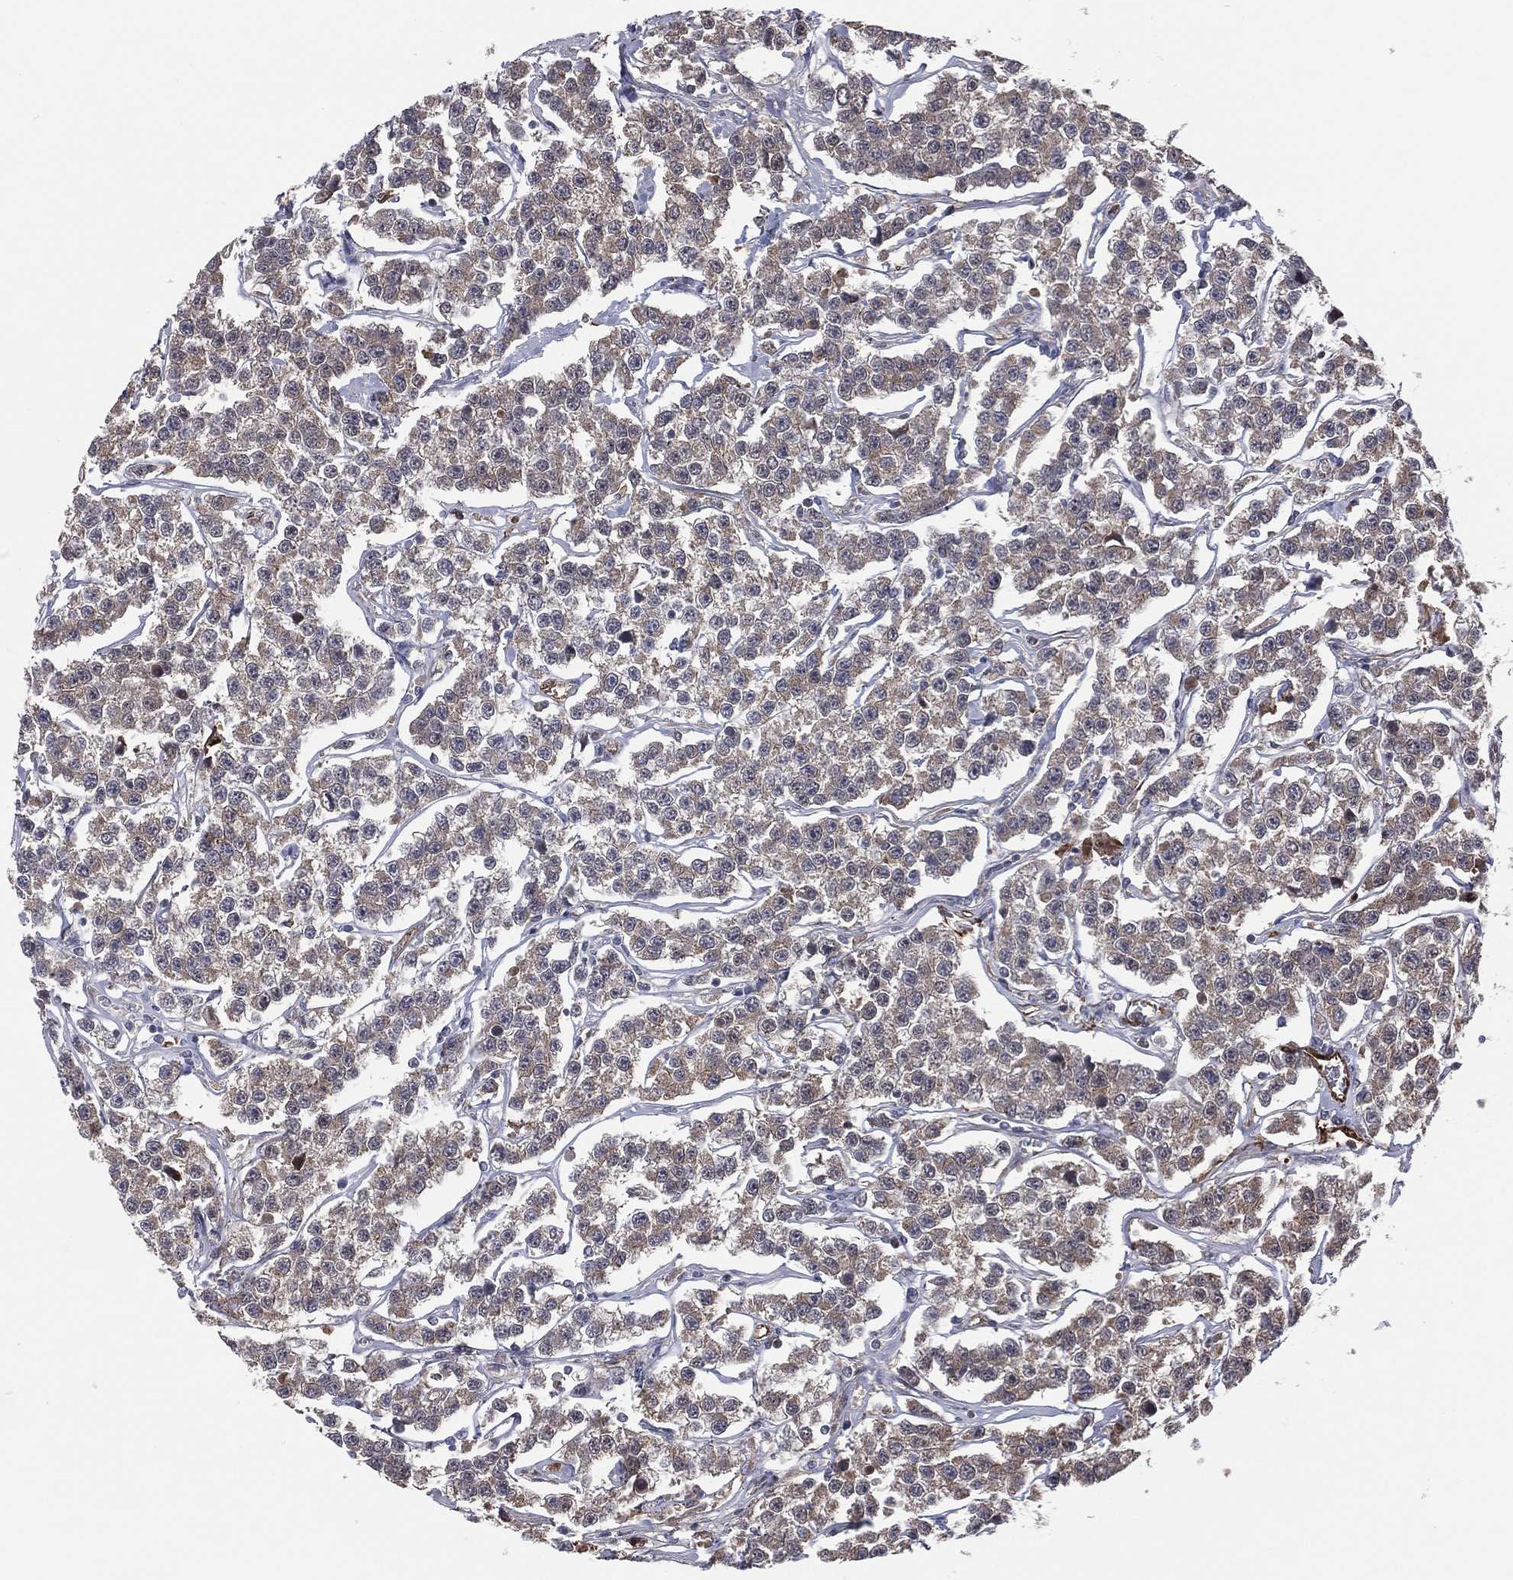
{"staining": {"intensity": "weak", "quantity": "25%-75%", "location": "cytoplasmic/membranous"}, "tissue": "testis cancer", "cell_type": "Tumor cells", "image_type": "cancer", "snomed": [{"axis": "morphology", "description": "Seminoma, NOS"}, {"axis": "topography", "description": "Testis"}], "caption": "An image of human testis seminoma stained for a protein exhibits weak cytoplasmic/membranous brown staining in tumor cells. The protein is shown in brown color, while the nuclei are stained blue.", "gene": "SNCG", "patient": {"sex": "male", "age": 59}}